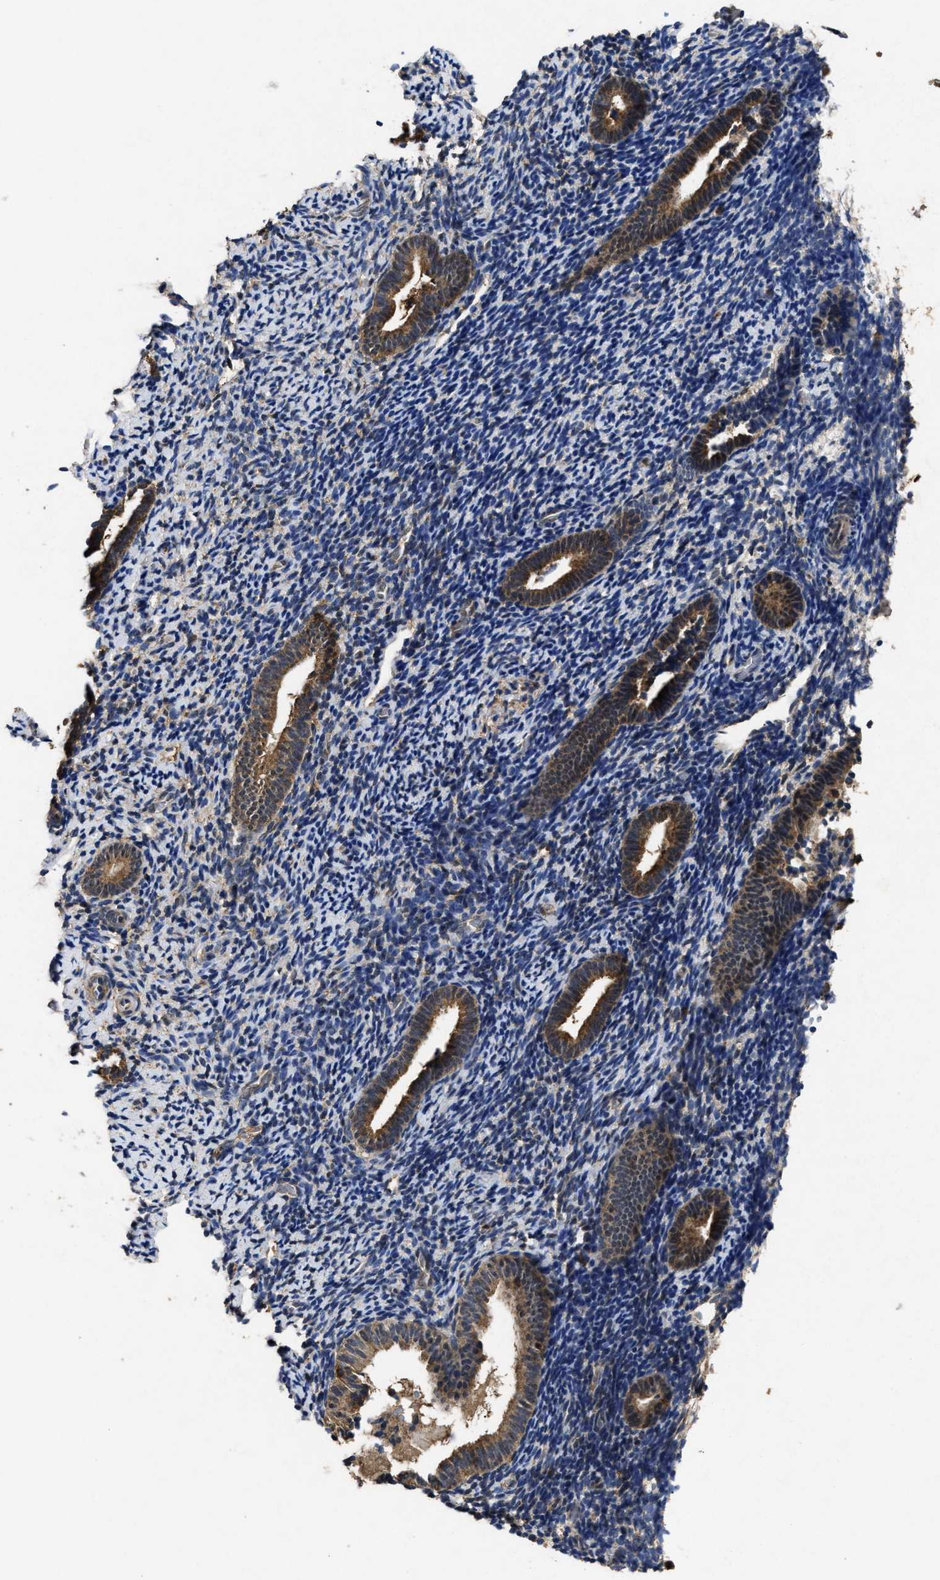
{"staining": {"intensity": "negative", "quantity": "none", "location": "none"}, "tissue": "endometrium", "cell_type": "Cells in endometrial stroma", "image_type": "normal", "snomed": [{"axis": "morphology", "description": "Normal tissue, NOS"}, {"axis": "topography", "description": "Endometrium"}], "caption": "High power microscopy micrograph of an immunohistochemistry image of unremarkable endometrium, revealing no significant positivity in cells in endometrial stroma.", "gene": "ACAT2", "patient": {"sex": "female", "age": 51}}